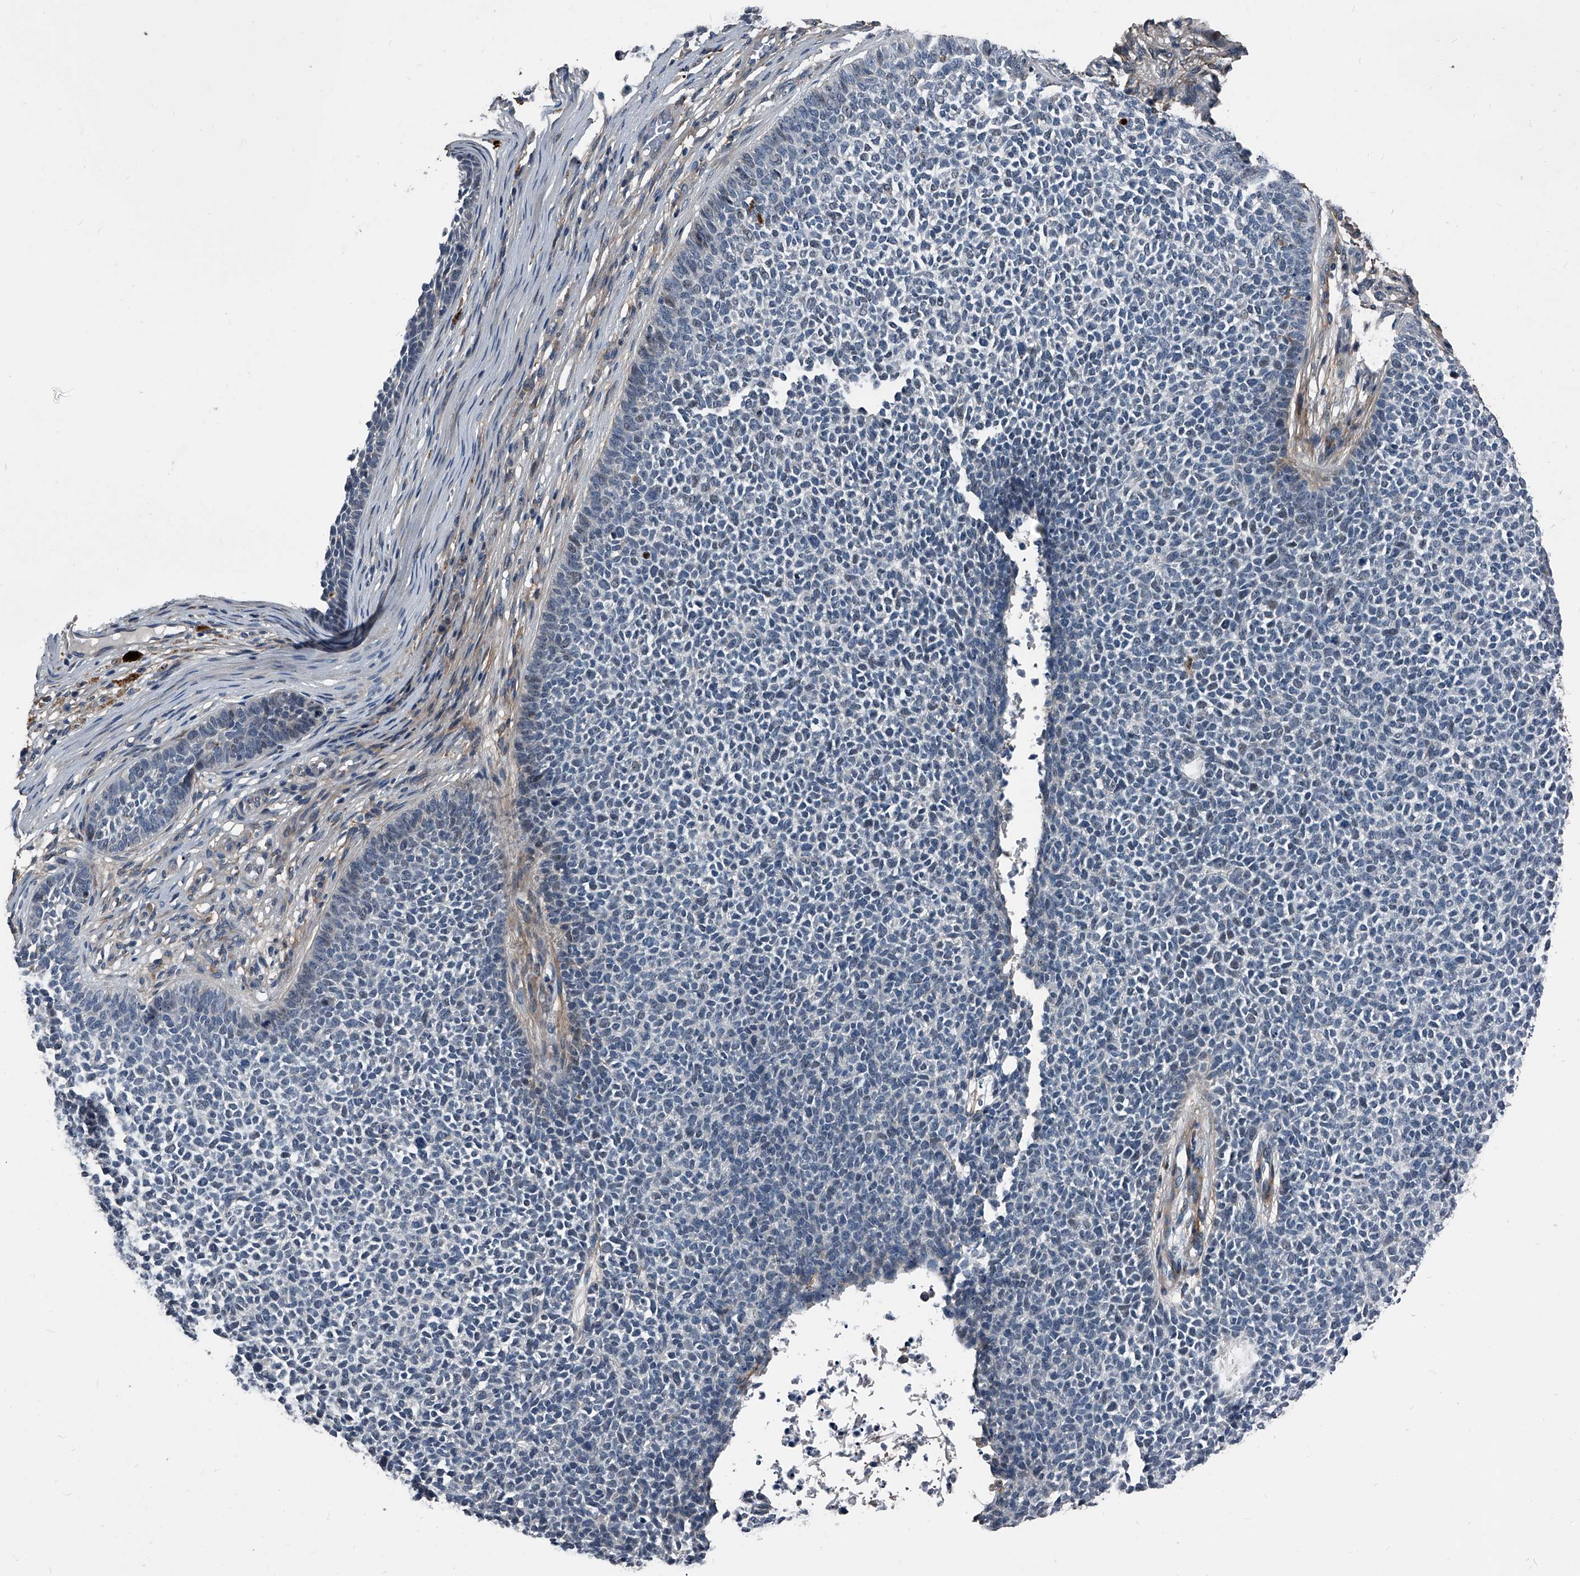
{"staining": {"intensity": "negative", "quantity": "none", "location": "none"}, "tissue": "skin cancer", "cell_type": "Tumor cells", "image_type": "cancer", "snomed": [{"axis": "morphology", "description": "Basal cell carcinoma"}, {"axis": "topography", "description": "Skin"}], "caption": "Tumor cells are negative for protein expression in human skin basal cell carcinoma. (Stains: DAB (3,3'-diaminobenzidine) immunohistochemistry with hematoxylin counter stain, Microscopy: brightfield microscopy at high magnification).", "gene": "PHACTR1", "patient": {"sex": "female", "age": 84}}